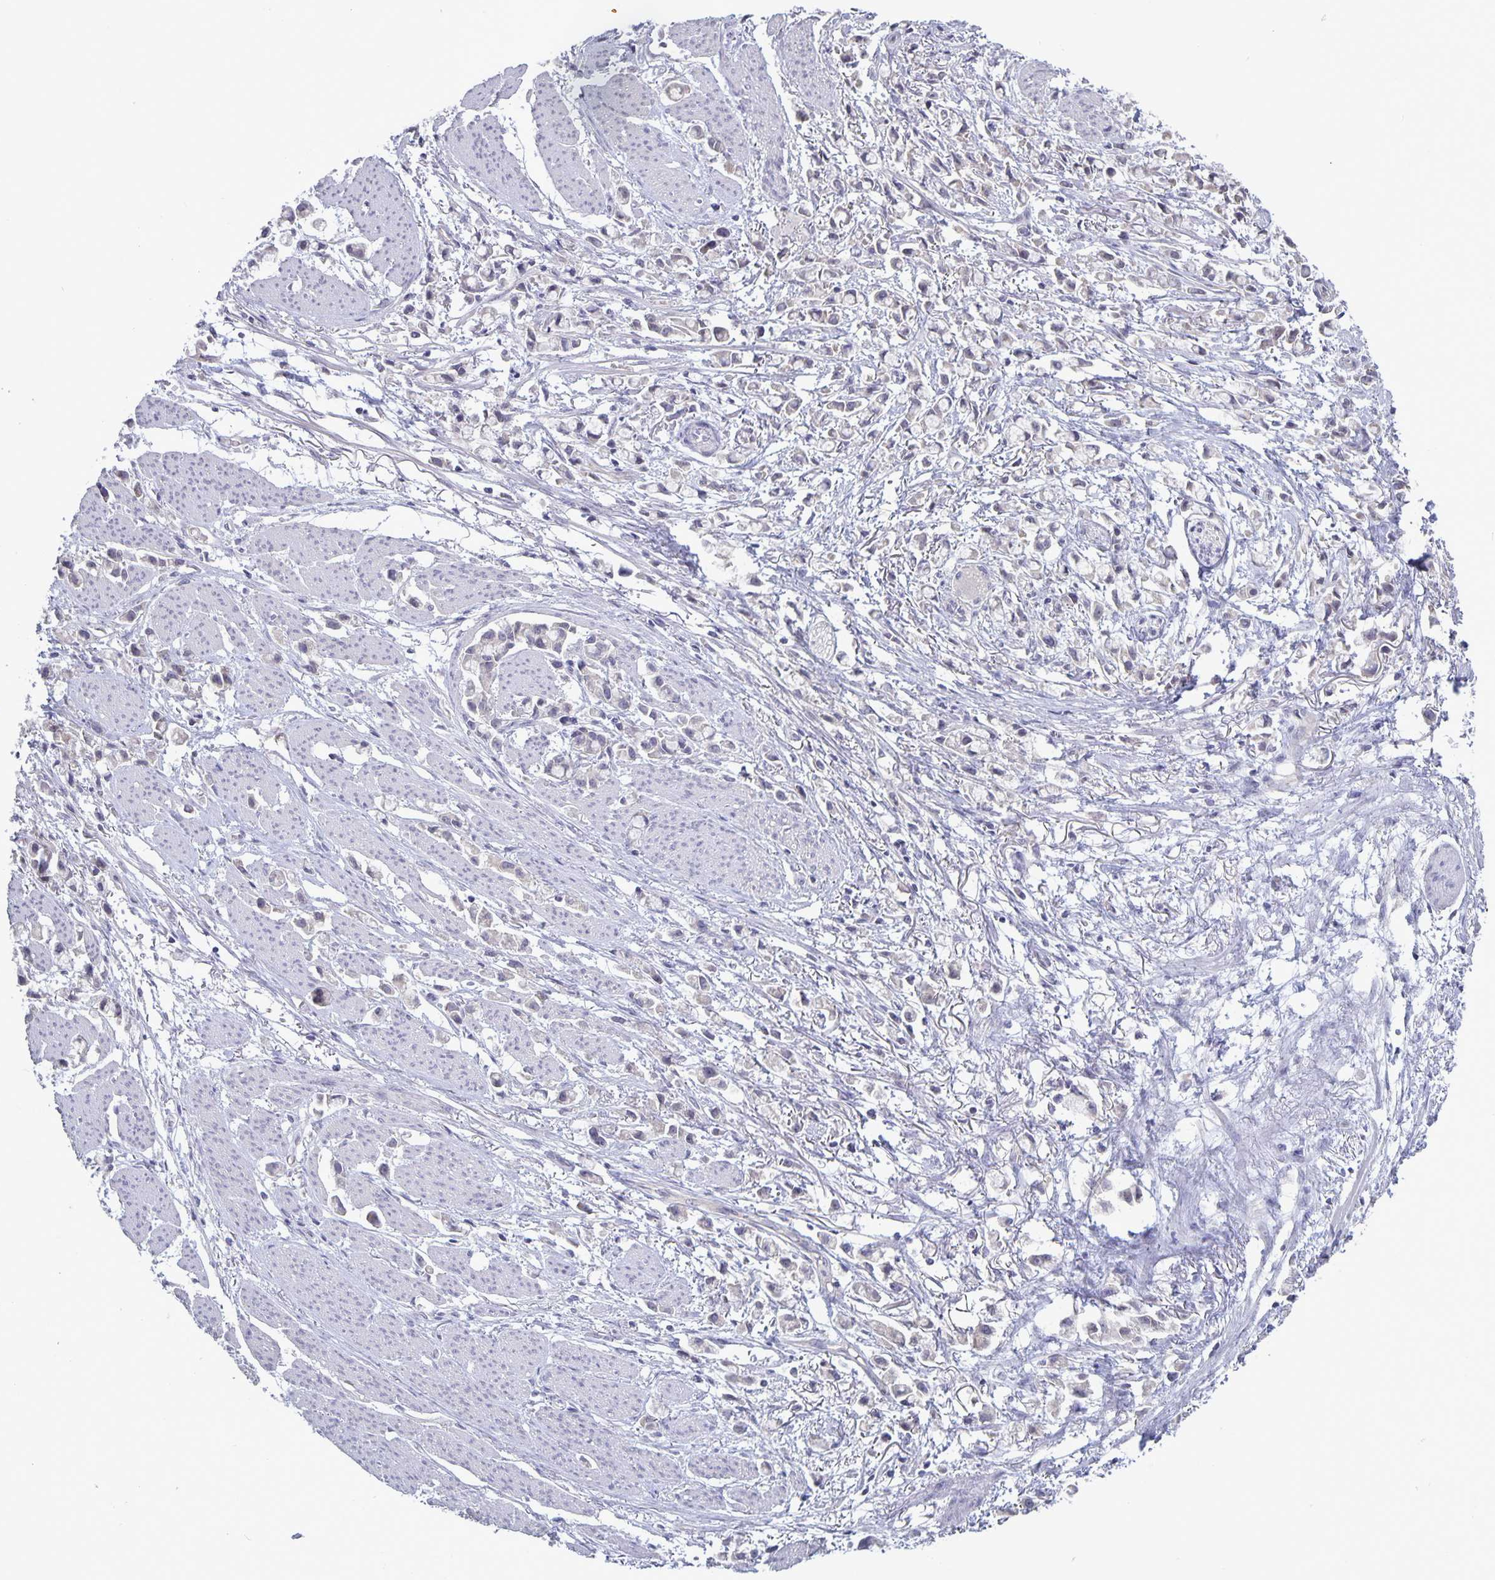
{"staining": {"intensity": "negative", "quantity": "none", "location": "none"}, "tissue": "stomach cancer", "cell_type": "Tumor cells", "image_type": "cancer", "snomed": [{"axis": "morphology", "description": "Adenocarcinoma, NOS"}, {"axis": "topography", "description": "Stomach"}], "caption": "Immunohistochemical staining of human stomach adenocarcinoma reveals no significant positivity in tumor cells. (DAB immunohistochemistry visualized using brightfield microscopy, high magnification).", "gene": "PLCB3", "patient": {"sex": "female", "age": 81}}